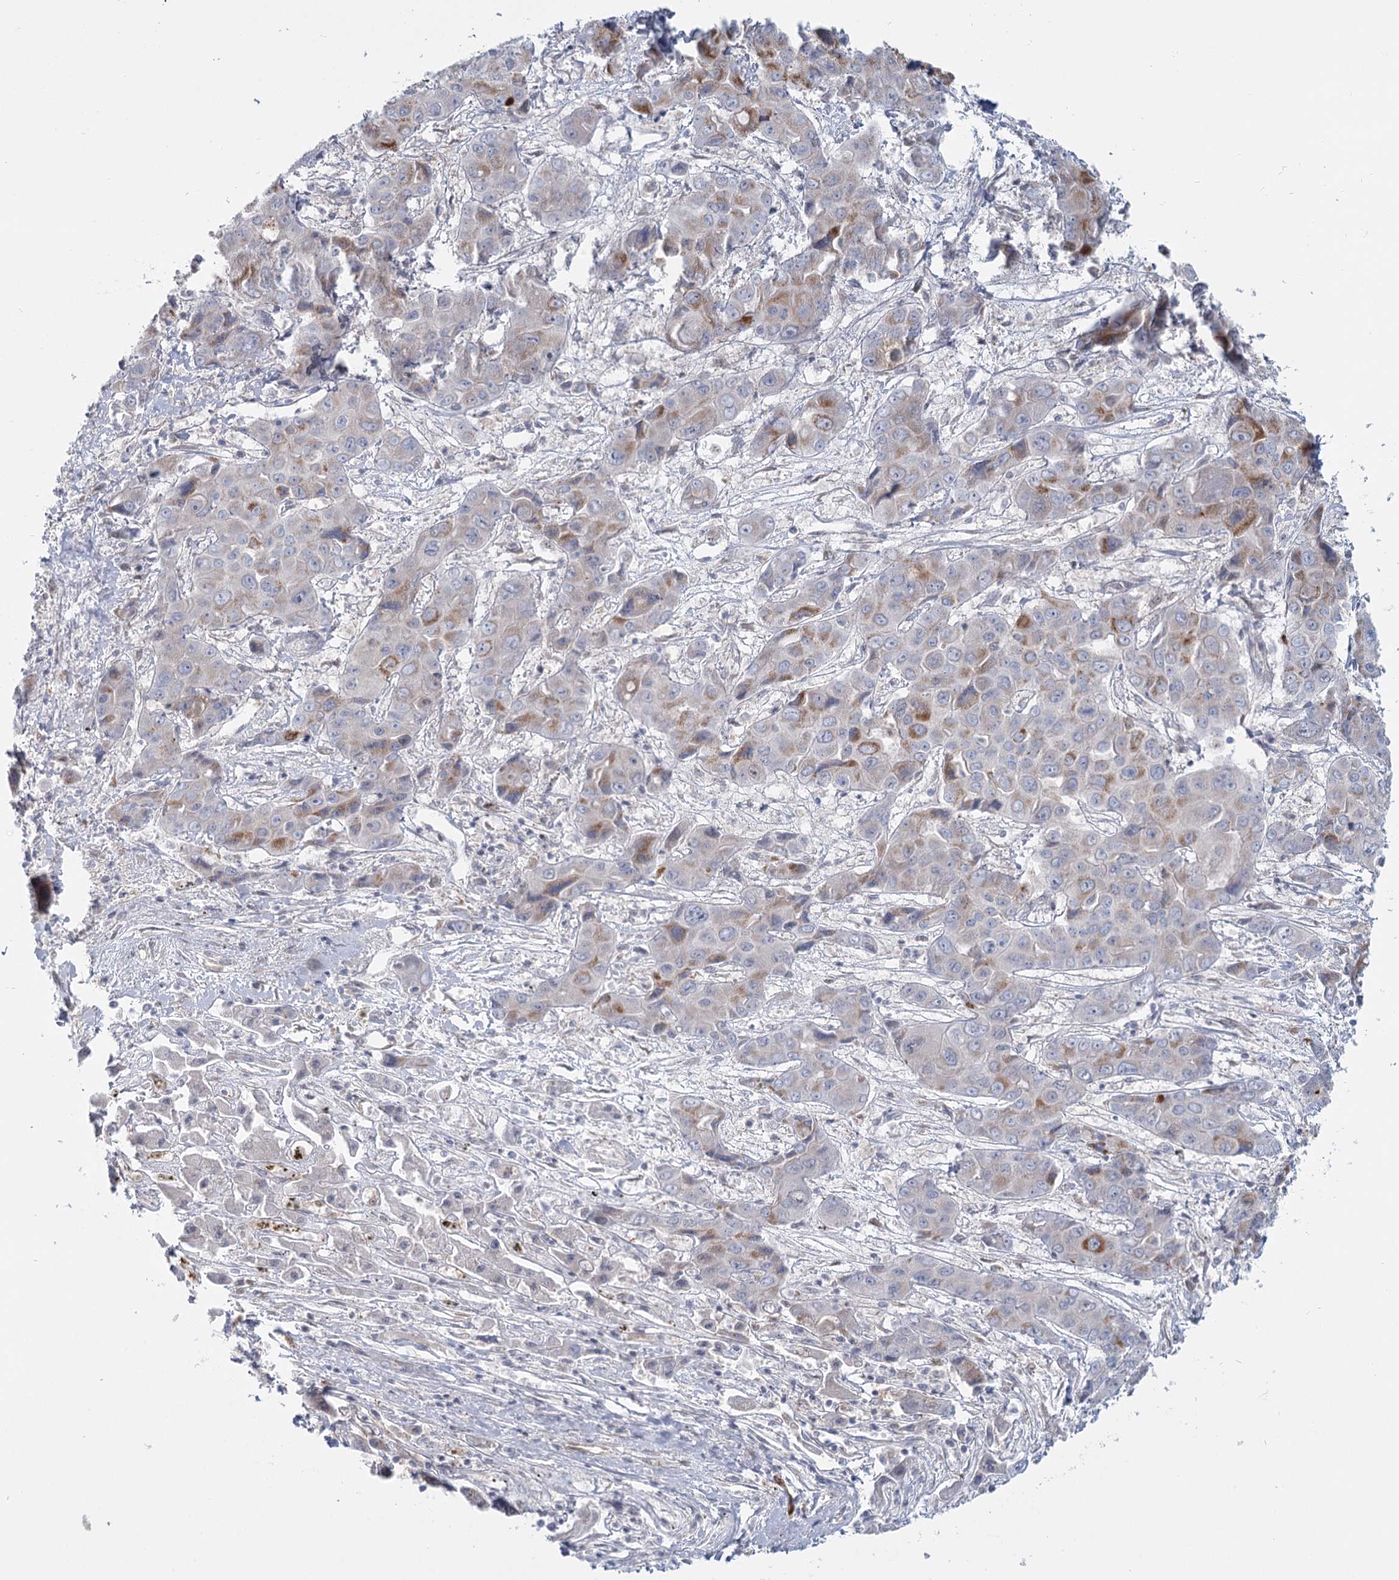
{"staining": {"intensity": "moderate", "quantity": "<25%", "location": "cytoplasmic/membranous"}, "tissue": "liver cancer", "cell_type": "Tumor cells", "image_type": "cancer", "snomed": [{"axis": "morphology", "description": "Cholangiocarcinoma"}, {"axis": "topography", "description": "Liver"}], "caption": "Cholangiocarcinoma (liver) stained with a protein marker shows moderate staining in tumor cells.", "gene": "USP11", "patient": {"sex": "male", "age": 67}}